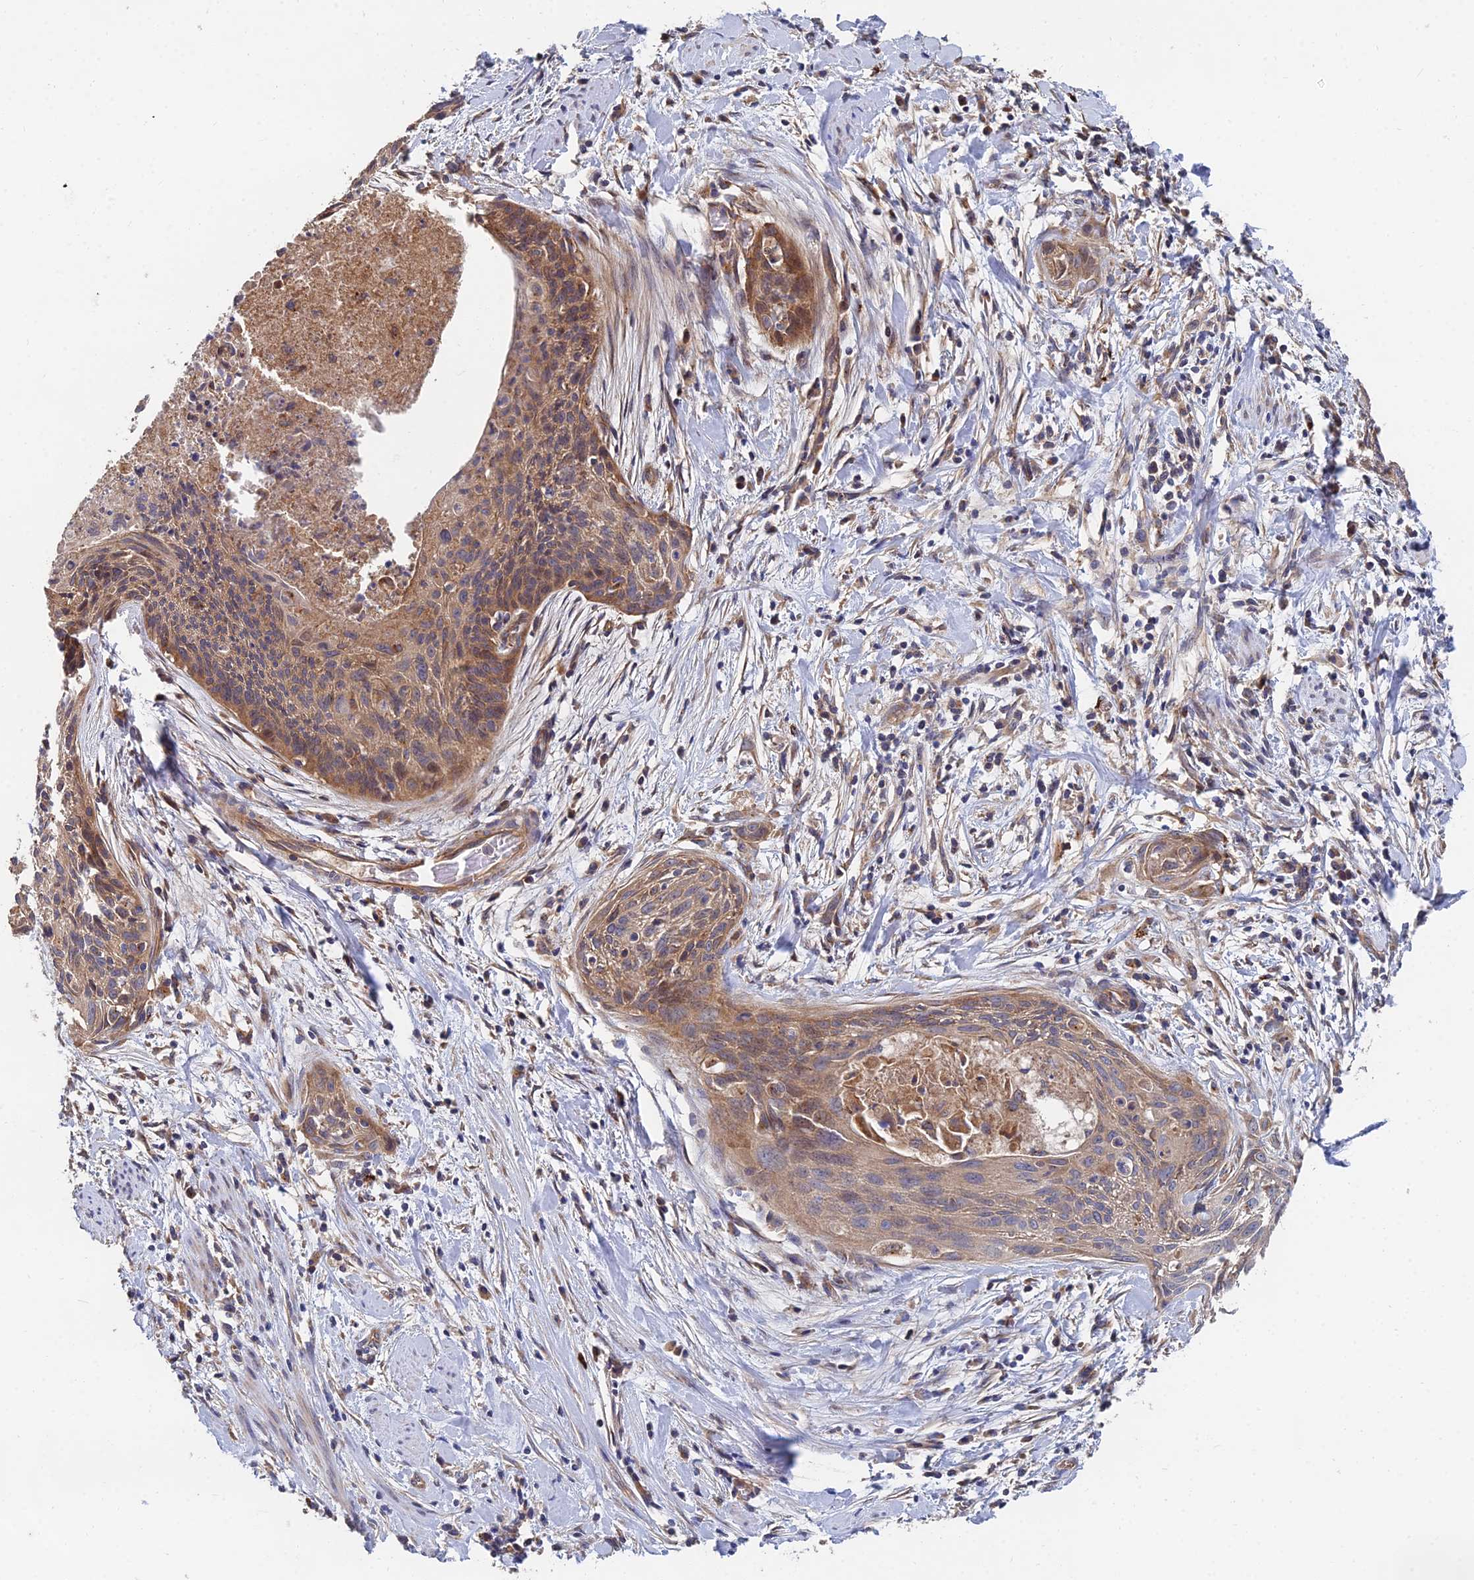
{"staining": {"intensity": "moderate", "quantity": ">75%", "location": "cytoplasmic/membranous"}, "tissue": "cervical cancer", "cell_type": "Tumor cells", "image_type": "cancer", "snomed": [{"axis": "morphology", "description": "Squamous cell carcinoma, NOS"}, {"axis": "topography", "description": "Cervix"}], "caption": "Tumor cells exhibit medium levels of moderate cytoplasmic/membranous expression in about >75% of cells in cervical cancer.", "gene": "CCZ1", "patient": {"sex": "female", "age": 55}}